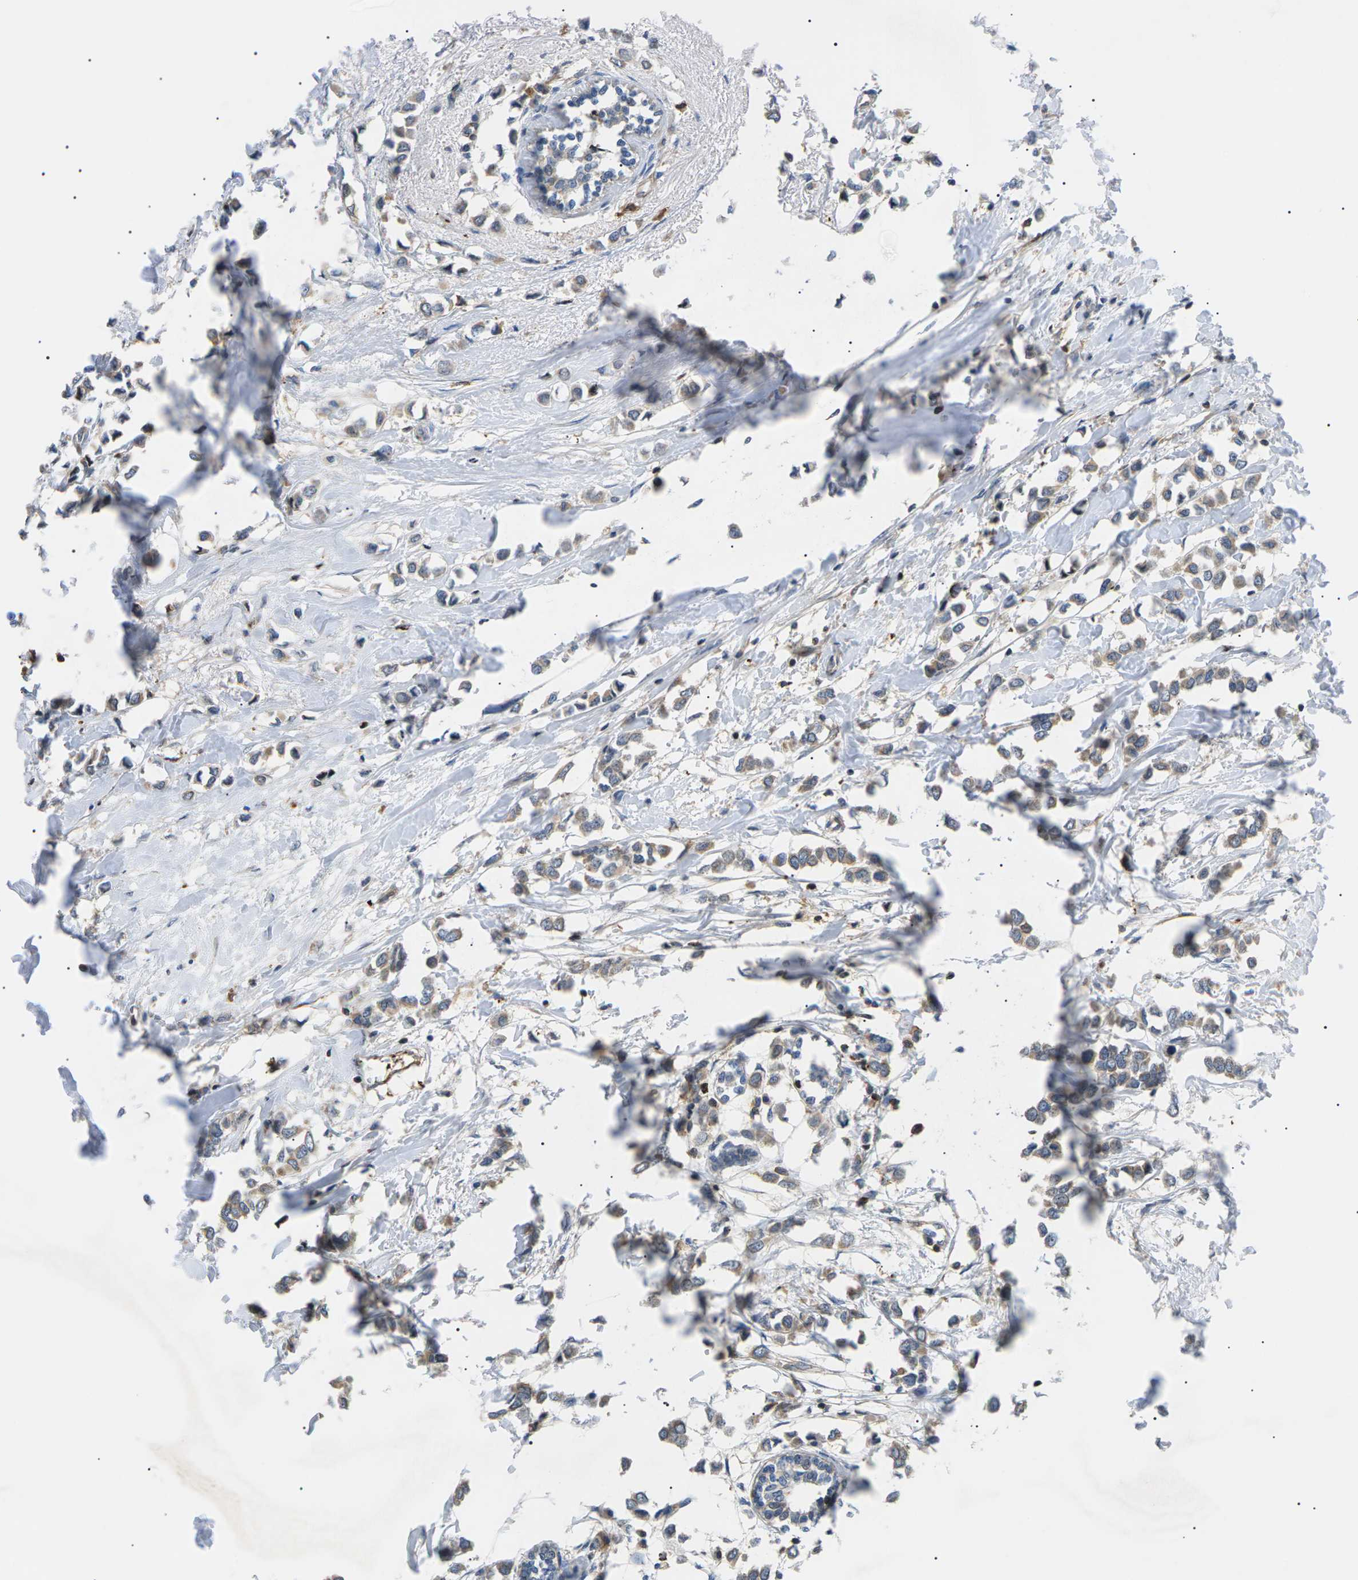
{"staining": {"intensity": "moderate", "quantity": ">75%", "location": "cytoplasmic/membranous"}, "tissue": "breast cancer", "cell_type": "Tumor cells", "image_type": "cancer", "snomed": [{"axis": "morphology", "description": "Lobular carcinoma"}, {"axis": "topography", "description": "Breast"}], "caption": "Human breast cancer stained with a protein marker displays moderate staining in tumor cells.", "gene": "TMTC4", "patient": {"sex": "female", "age": 51}}